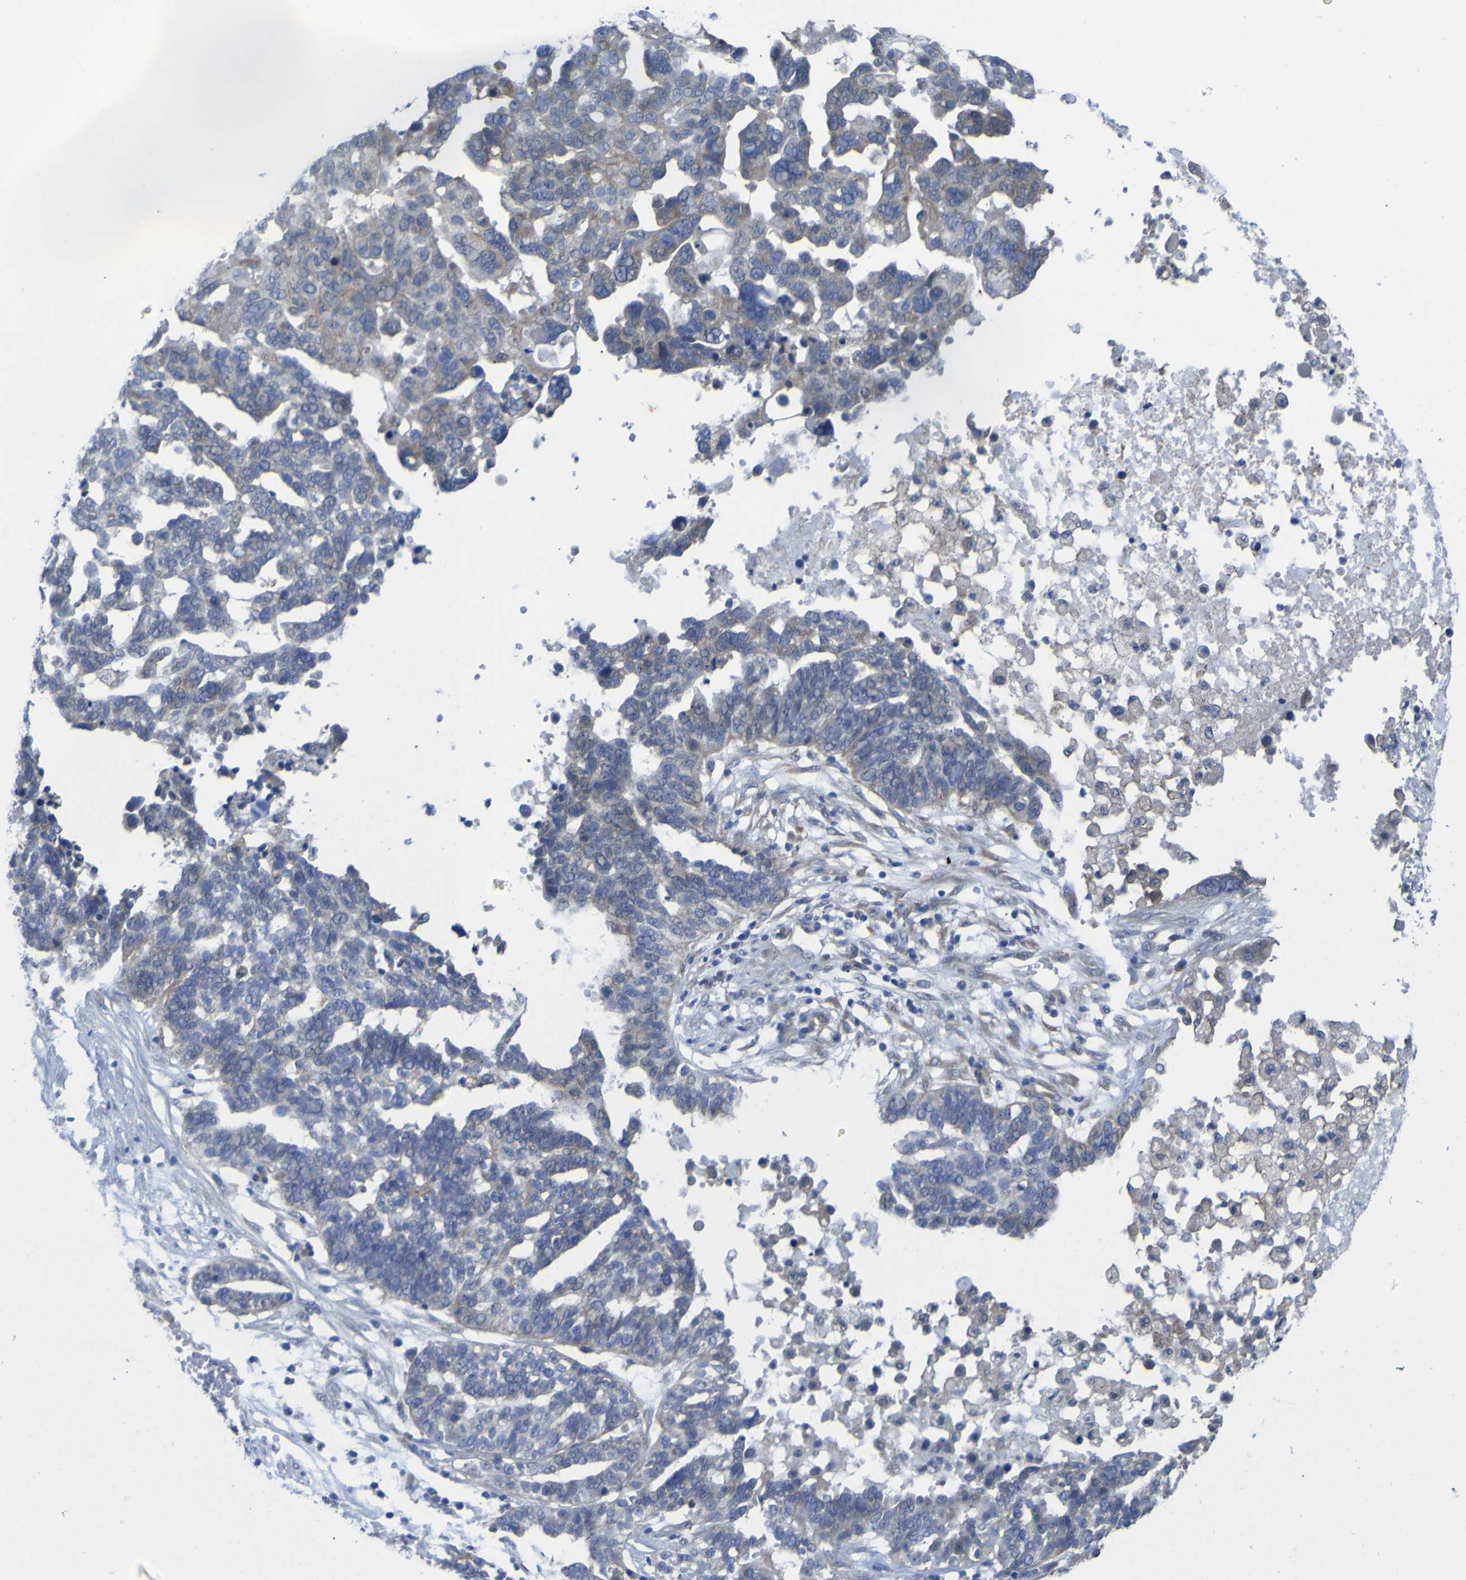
{"staining": {"intensity": "weak", "quantity": "<25%", "location": "cytoplasmic/membranous"}, "tissue": "ovarian cancer", "cell_type": "Tumor cells", "image_type": "cancer", "snomed": [{"axis": "morphology", "description": "Cystadenocarcinoma, serous, NOS"}, {"axis": "topography", "description": "Ovary"}], "caption": "An immunohistochemistry image of serous cystadenocarcinoma (ovarian) is shown. There is no staining in tumor cells of serous cystadenocarcinoma (ovarian). Brightfield microscopy of IHC stained with DAB (3,3'-diaminobenzidine) (brown) and hematoxylin (blue), captured at high magnification.", "gene": "TNFRSF11A", "patient": {"sex": "female", "age": 59}}